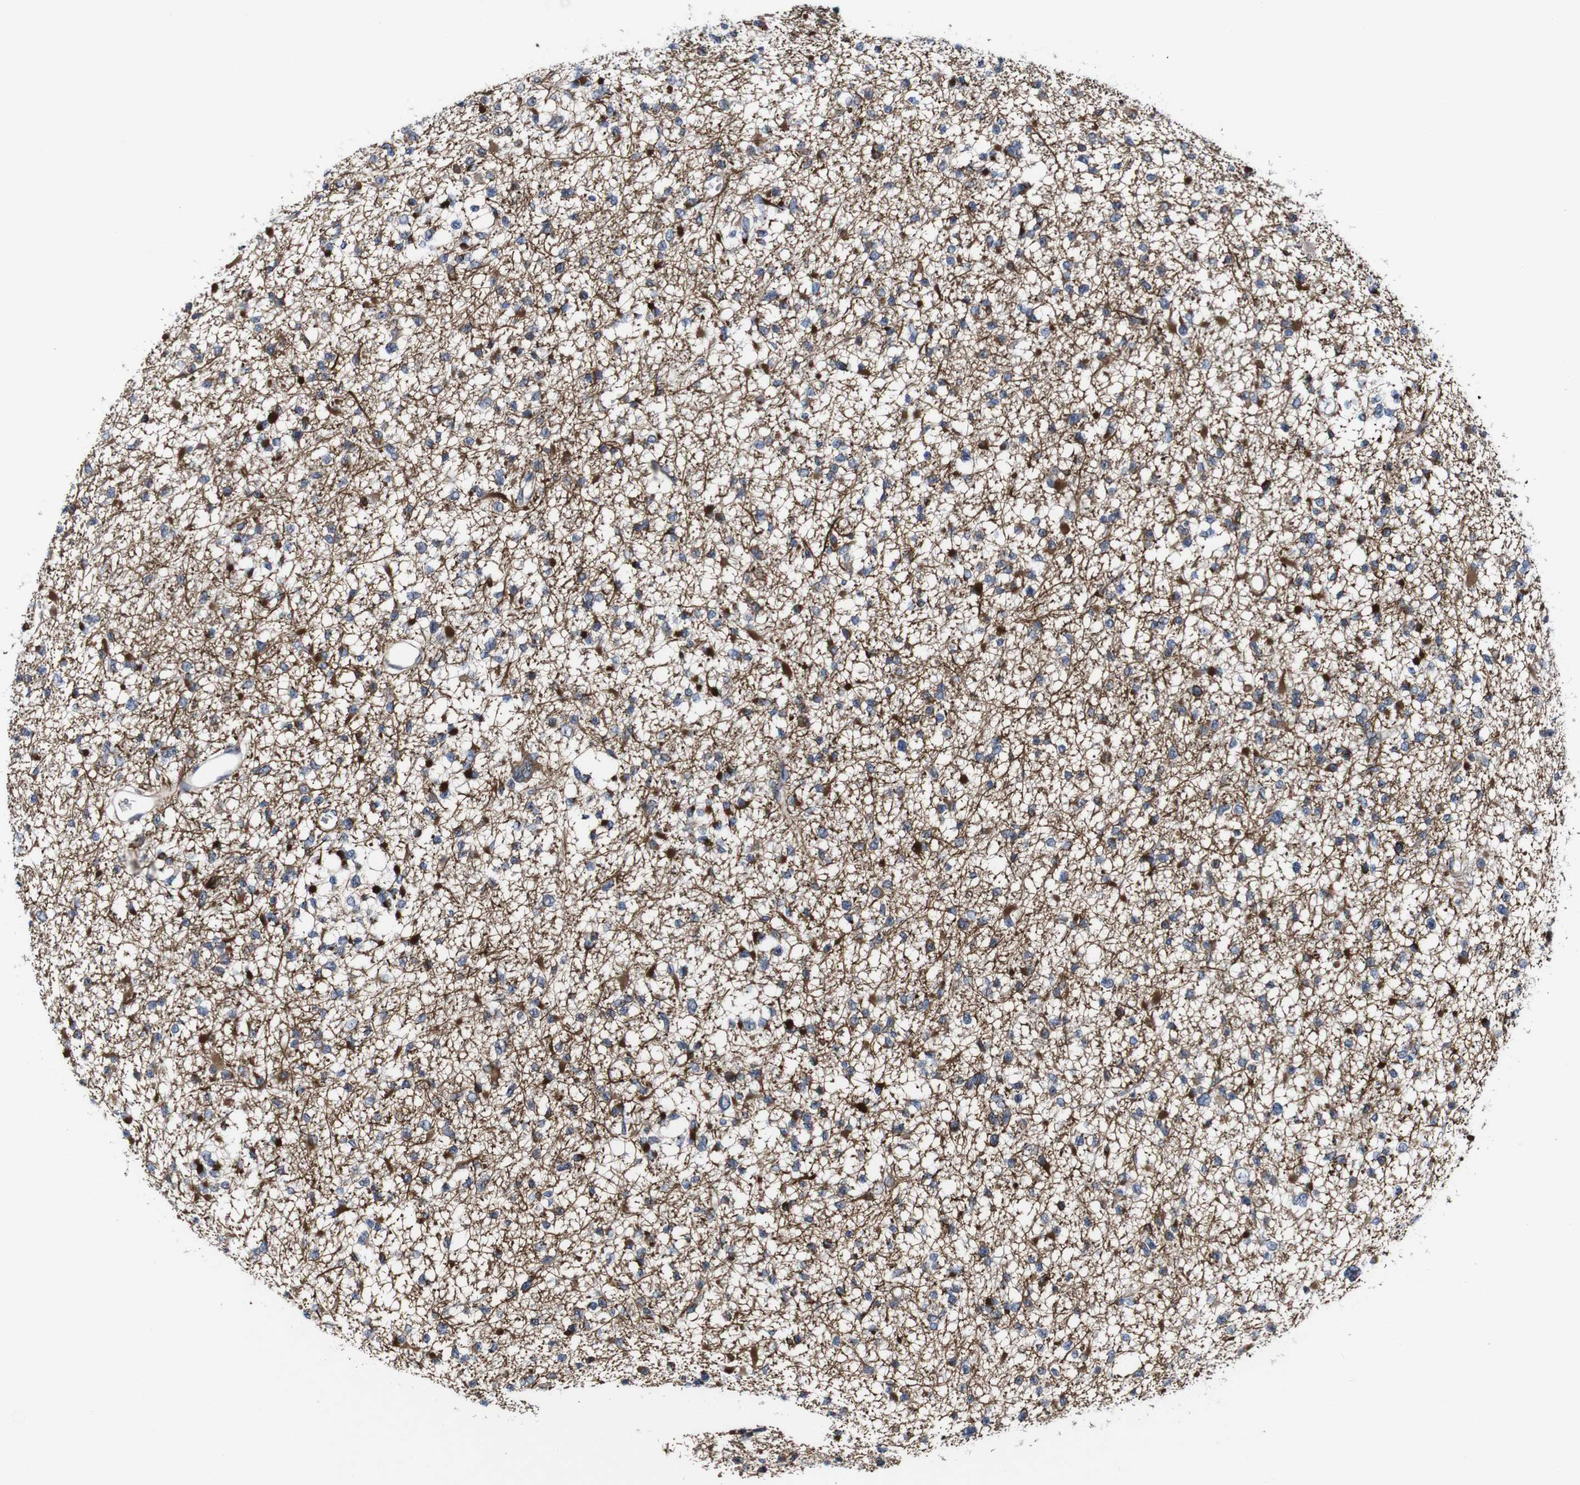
{"staining": {"intensity": "negative", "quantity": "none", "location": "none"}, "tissue": "glioma", "cell_type": "Tumor cells", "image_type": "cancer", "snomed": [{"axis": "morphology", "description": "Glioma, malignant, Low grade"}, {"axis": "topography", "description": "Brain"}], "caption": "The histopathology image exhibits no significant positivity in tumor cells of glioma.", "gene": "JAK2", "patient": {"sex": "female", "age": 22}}